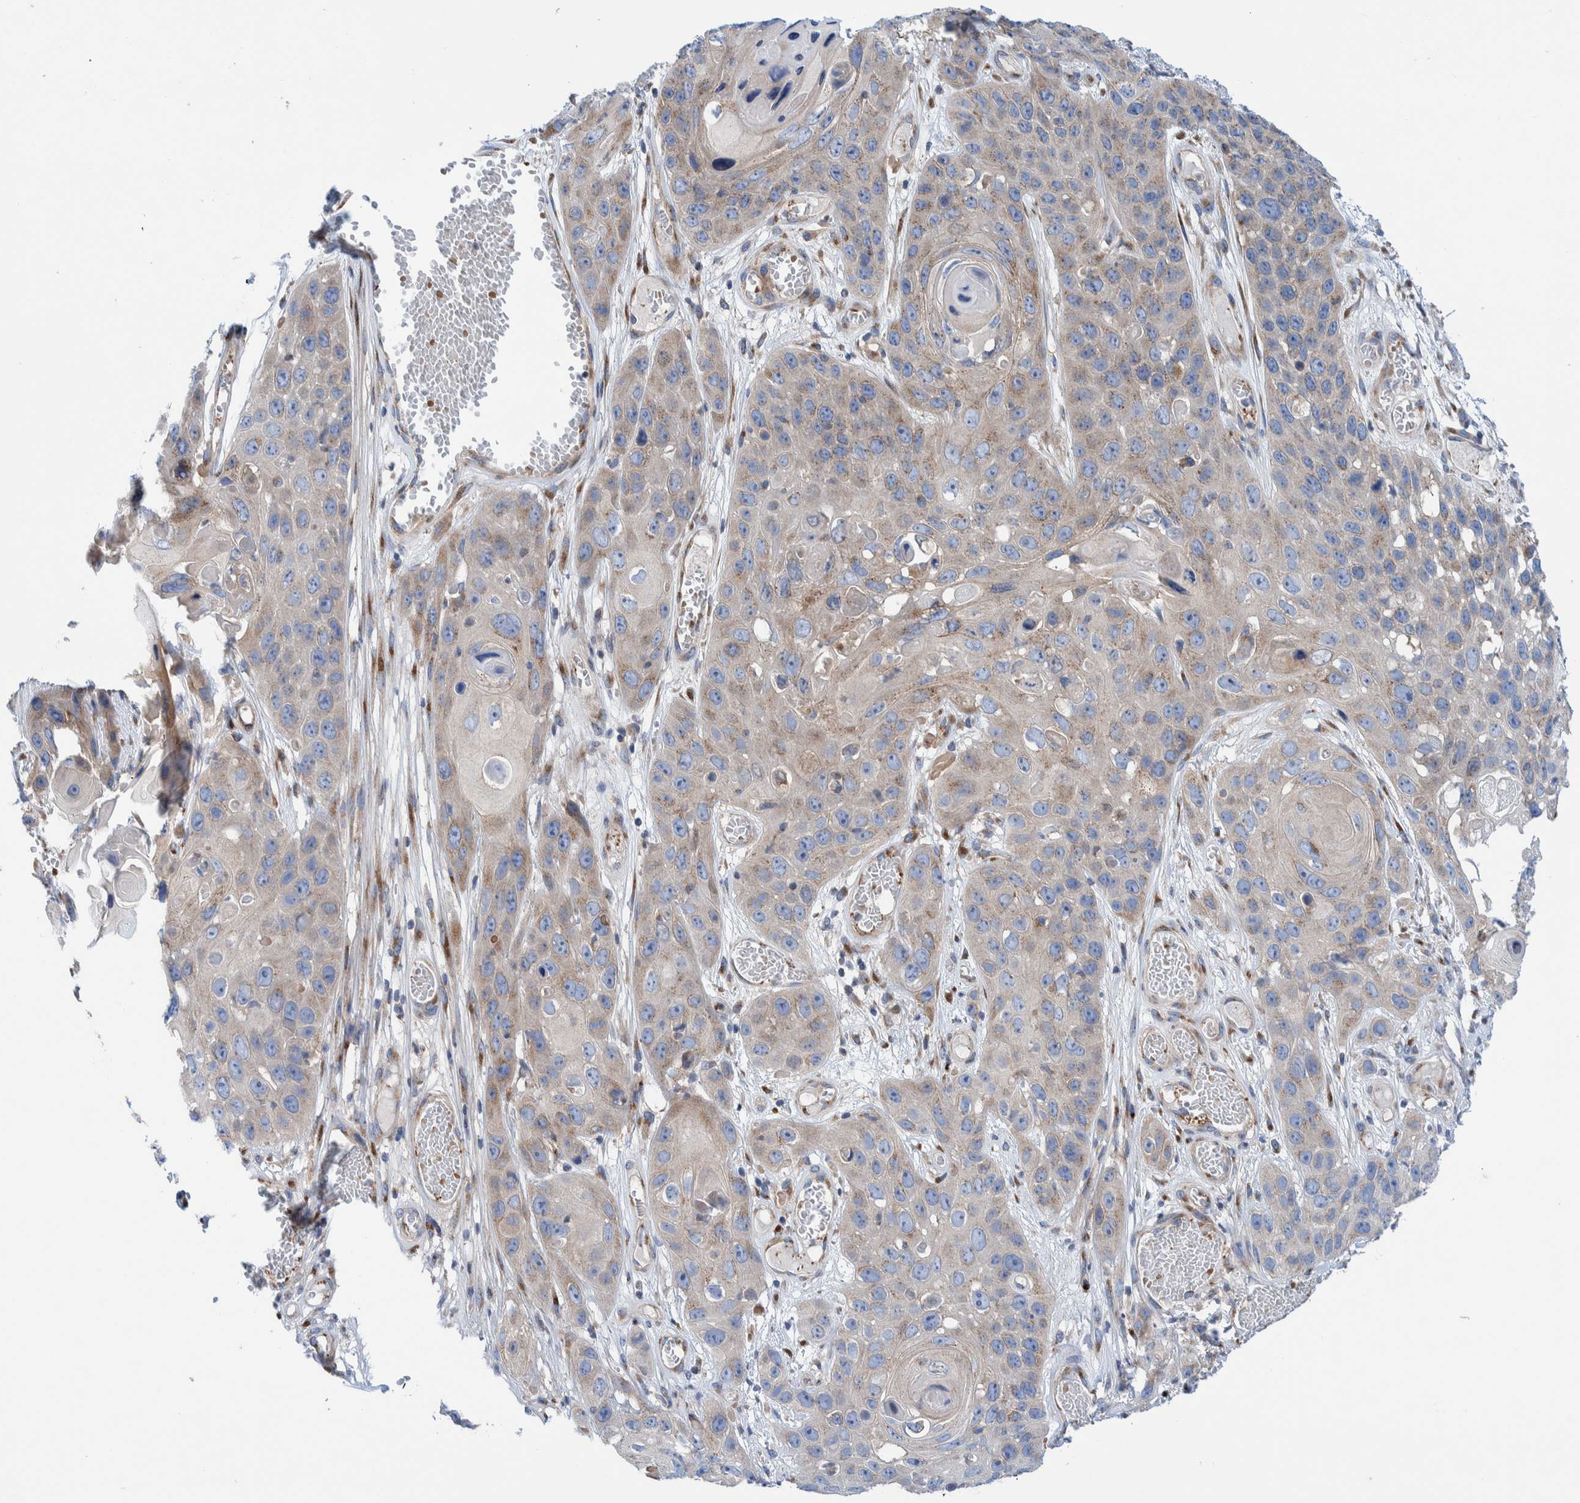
{"staining": {"intensity": "weak", "quantity": "<25%", "location": "cytoplasmic/membranous"}, "tissue": "skin cancer", "cell_type": "Tumor cells", "image_type": "cancer", "snomed": [{"axis": "morphology", "description": "Squamous cell carcinoma, NOS"}, {"axis": "topography", "description": "Skin"}], "caption": "This is an IHC image of human skin cancer. There is no staining in tumor cells.", "gene": "TRIM58", "patient": {"sex": "male", "age": 55}}